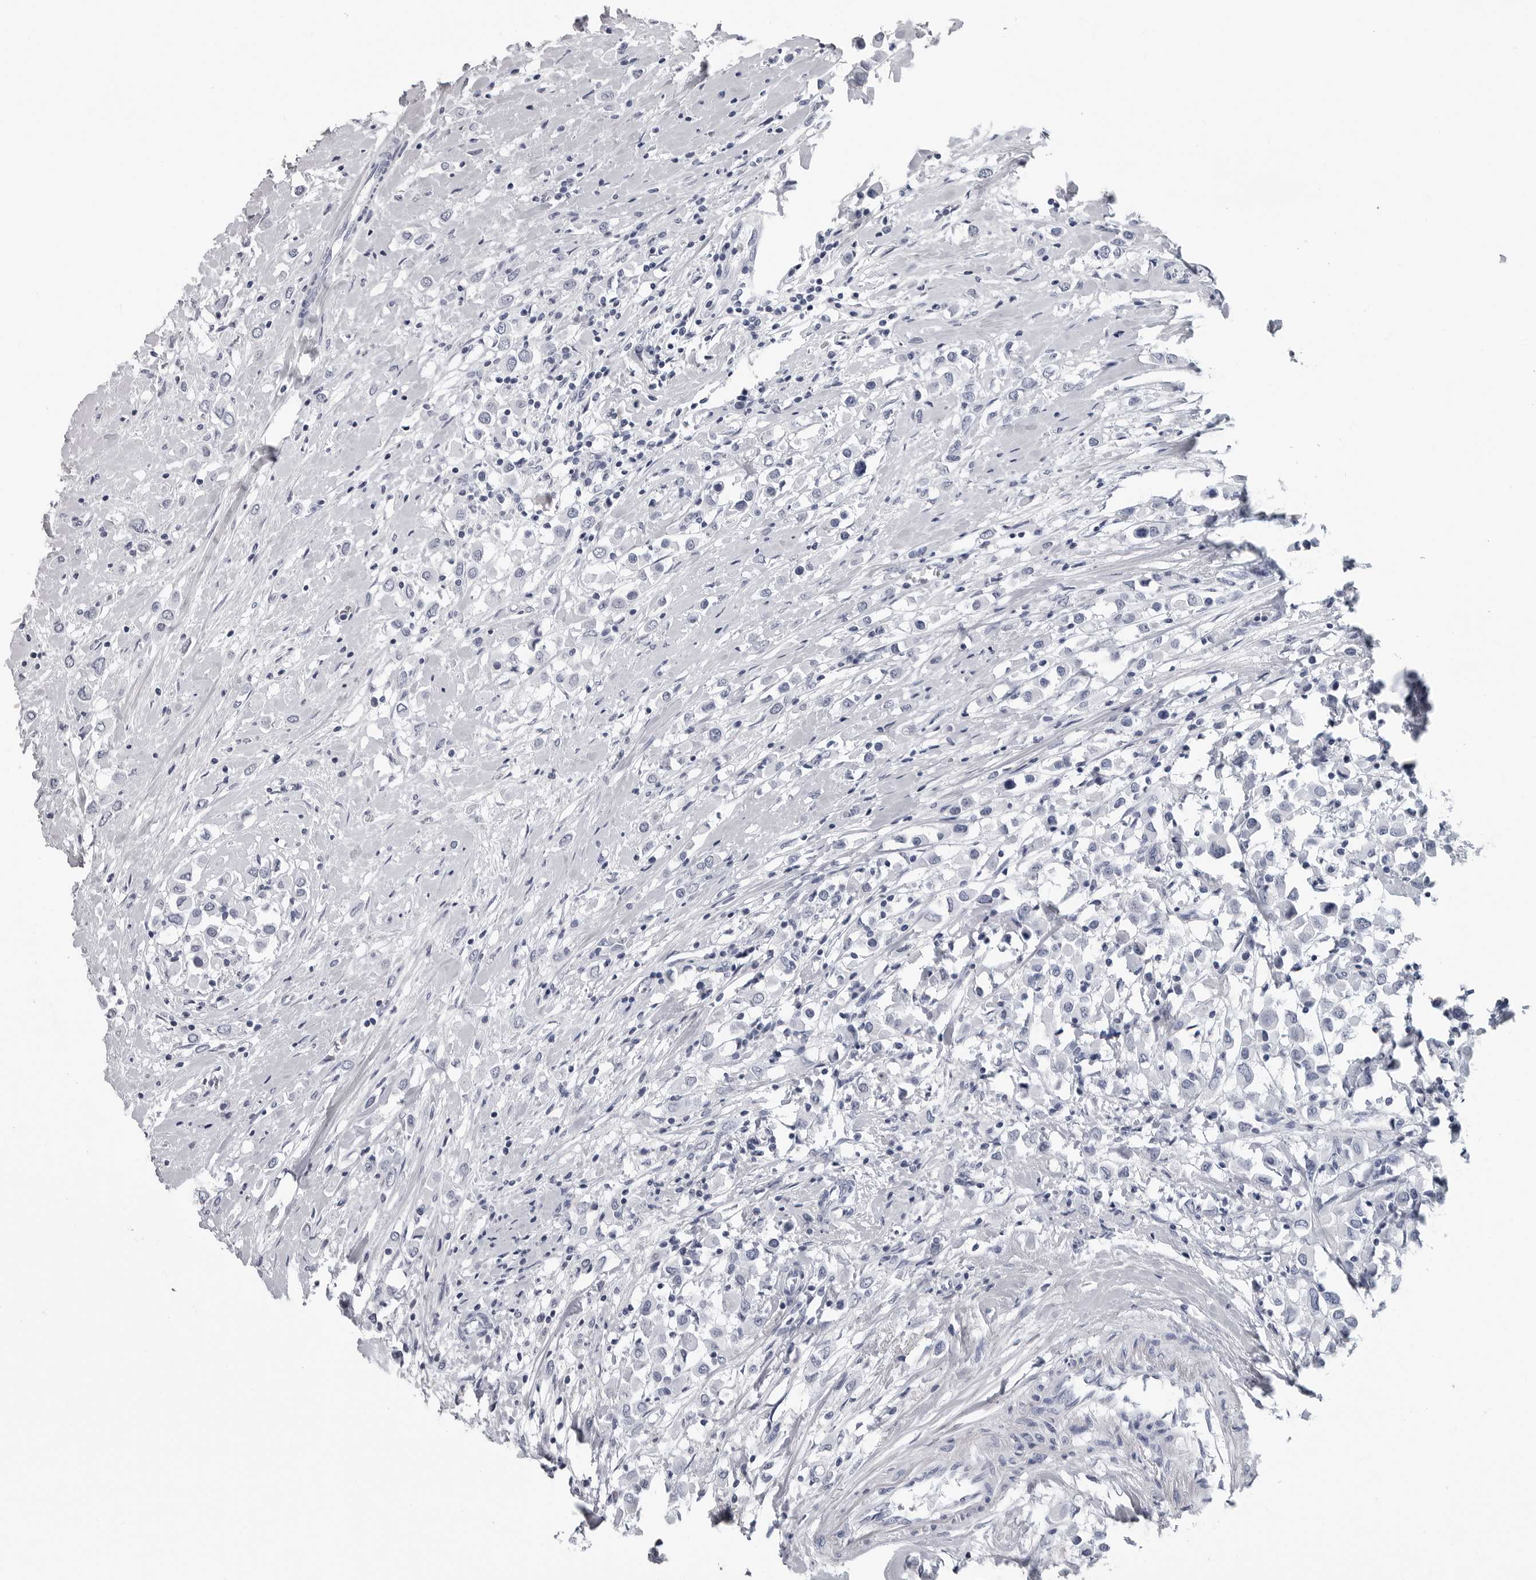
{"staining": {"intensity": "negative", "quantity": "none", "location": "none"}, "tissue": "breast cancer", "cell_type": "Tumor cells", "image_type": "cancer", "snomed": [{"axis": "morphology", "description": "Duct carcinoma"}, {"axis": "topography", "description": "Breast"}], "caption": "High magnification brightfield microscopy of breast invasive ductal carcinoma stained with DAB (brown) and counterstained with hematoxylin (blue): tumor cells show no significant expression.", "gene": "AMPD1", "patient": {"sex": "female", "age": 61}}